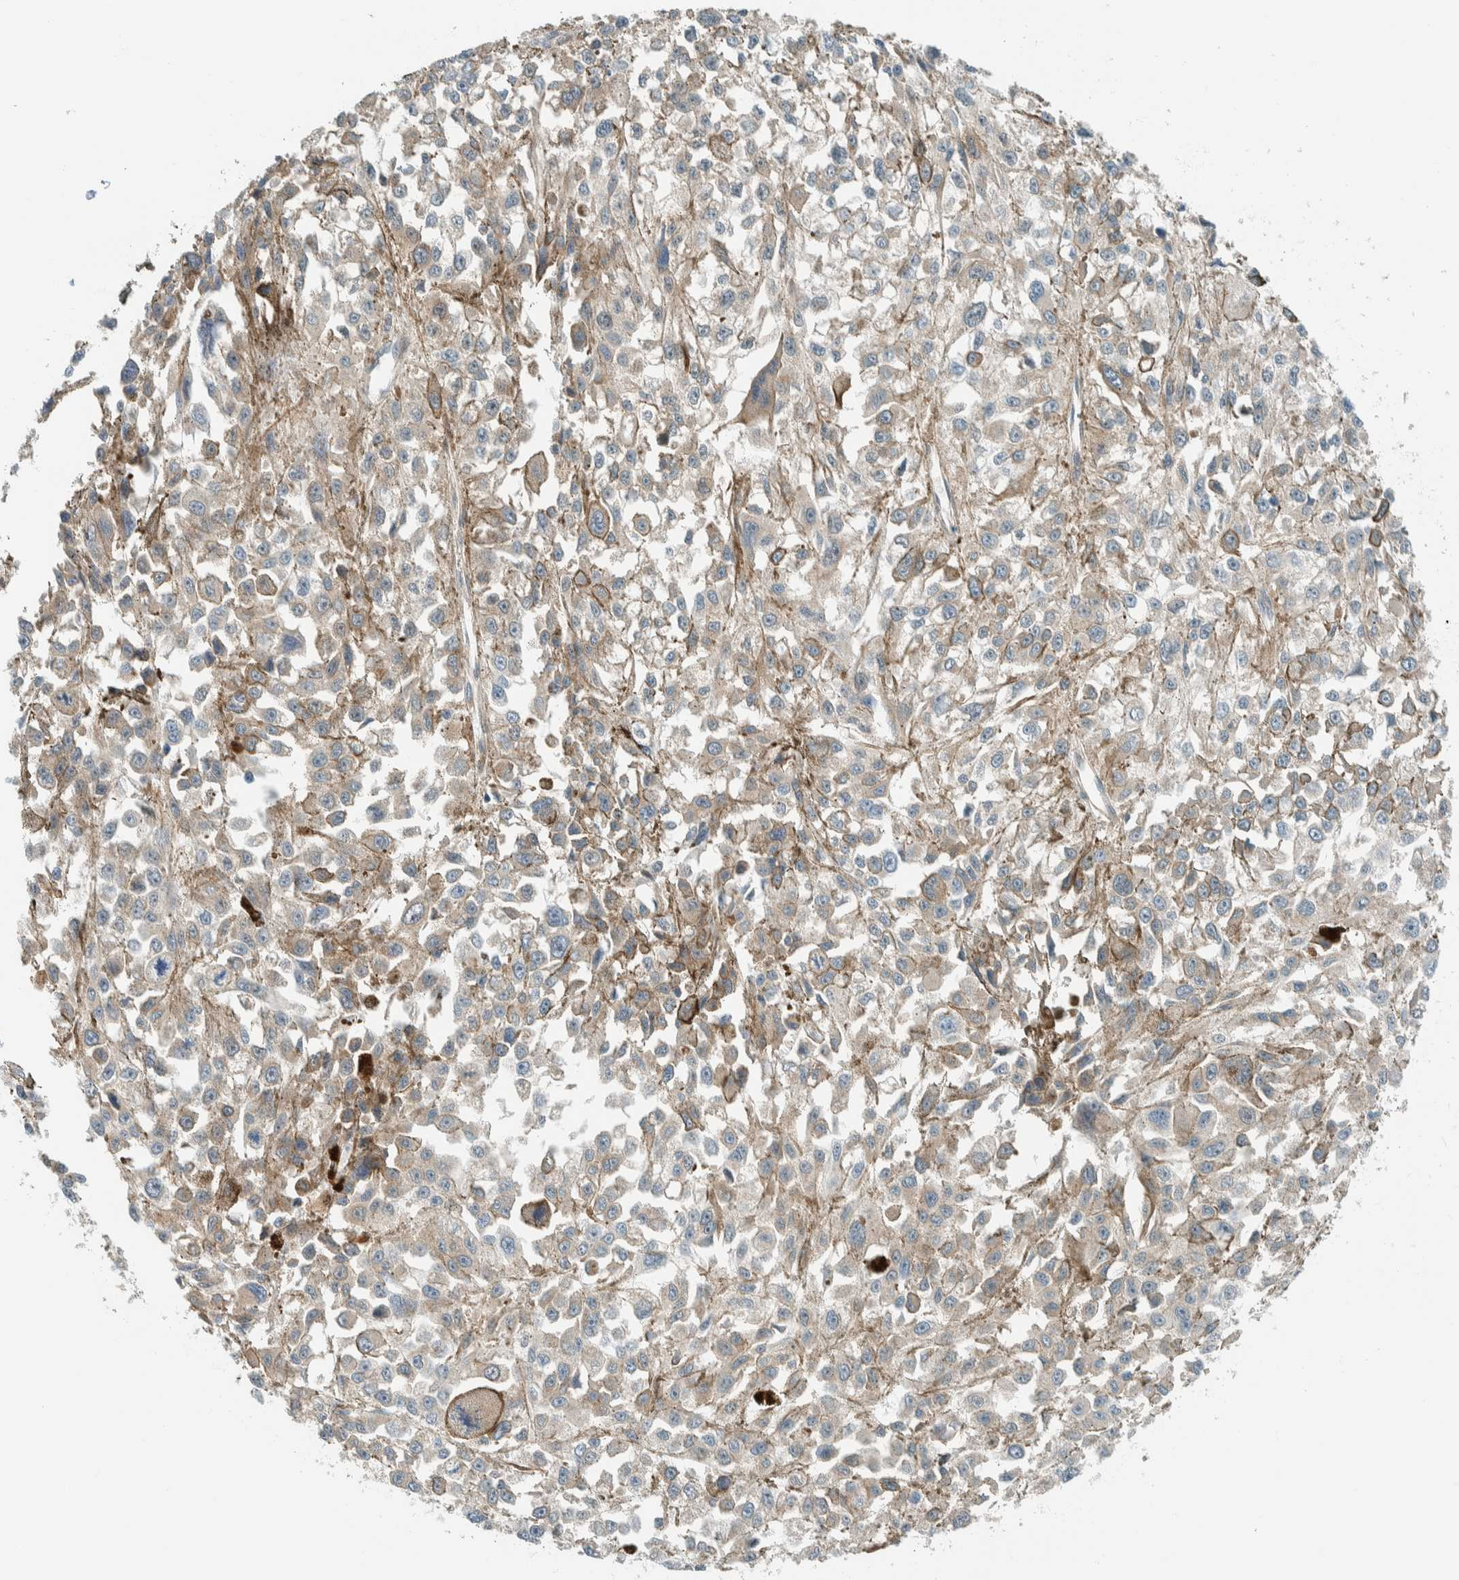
{"staining": {"intensity": "negative", "quantity": "none", "location": "none"}, "tissue": "melanoma", "cell_type": "Tumor cells", "image_type": "cancer", "snomed": [{"axis": "morphology", "description": "Malignant melanoma, Metastatic site"}, {"axis": "topography", "description": "Lymph node"}], "caption": "DAB (3,3'-diaminobenzidine) immunohistochemical staining of melanoma exhibits no significant staining in tumor cells.", "gene": "NXN", "patient": {"sex": "male", "age": 59}}